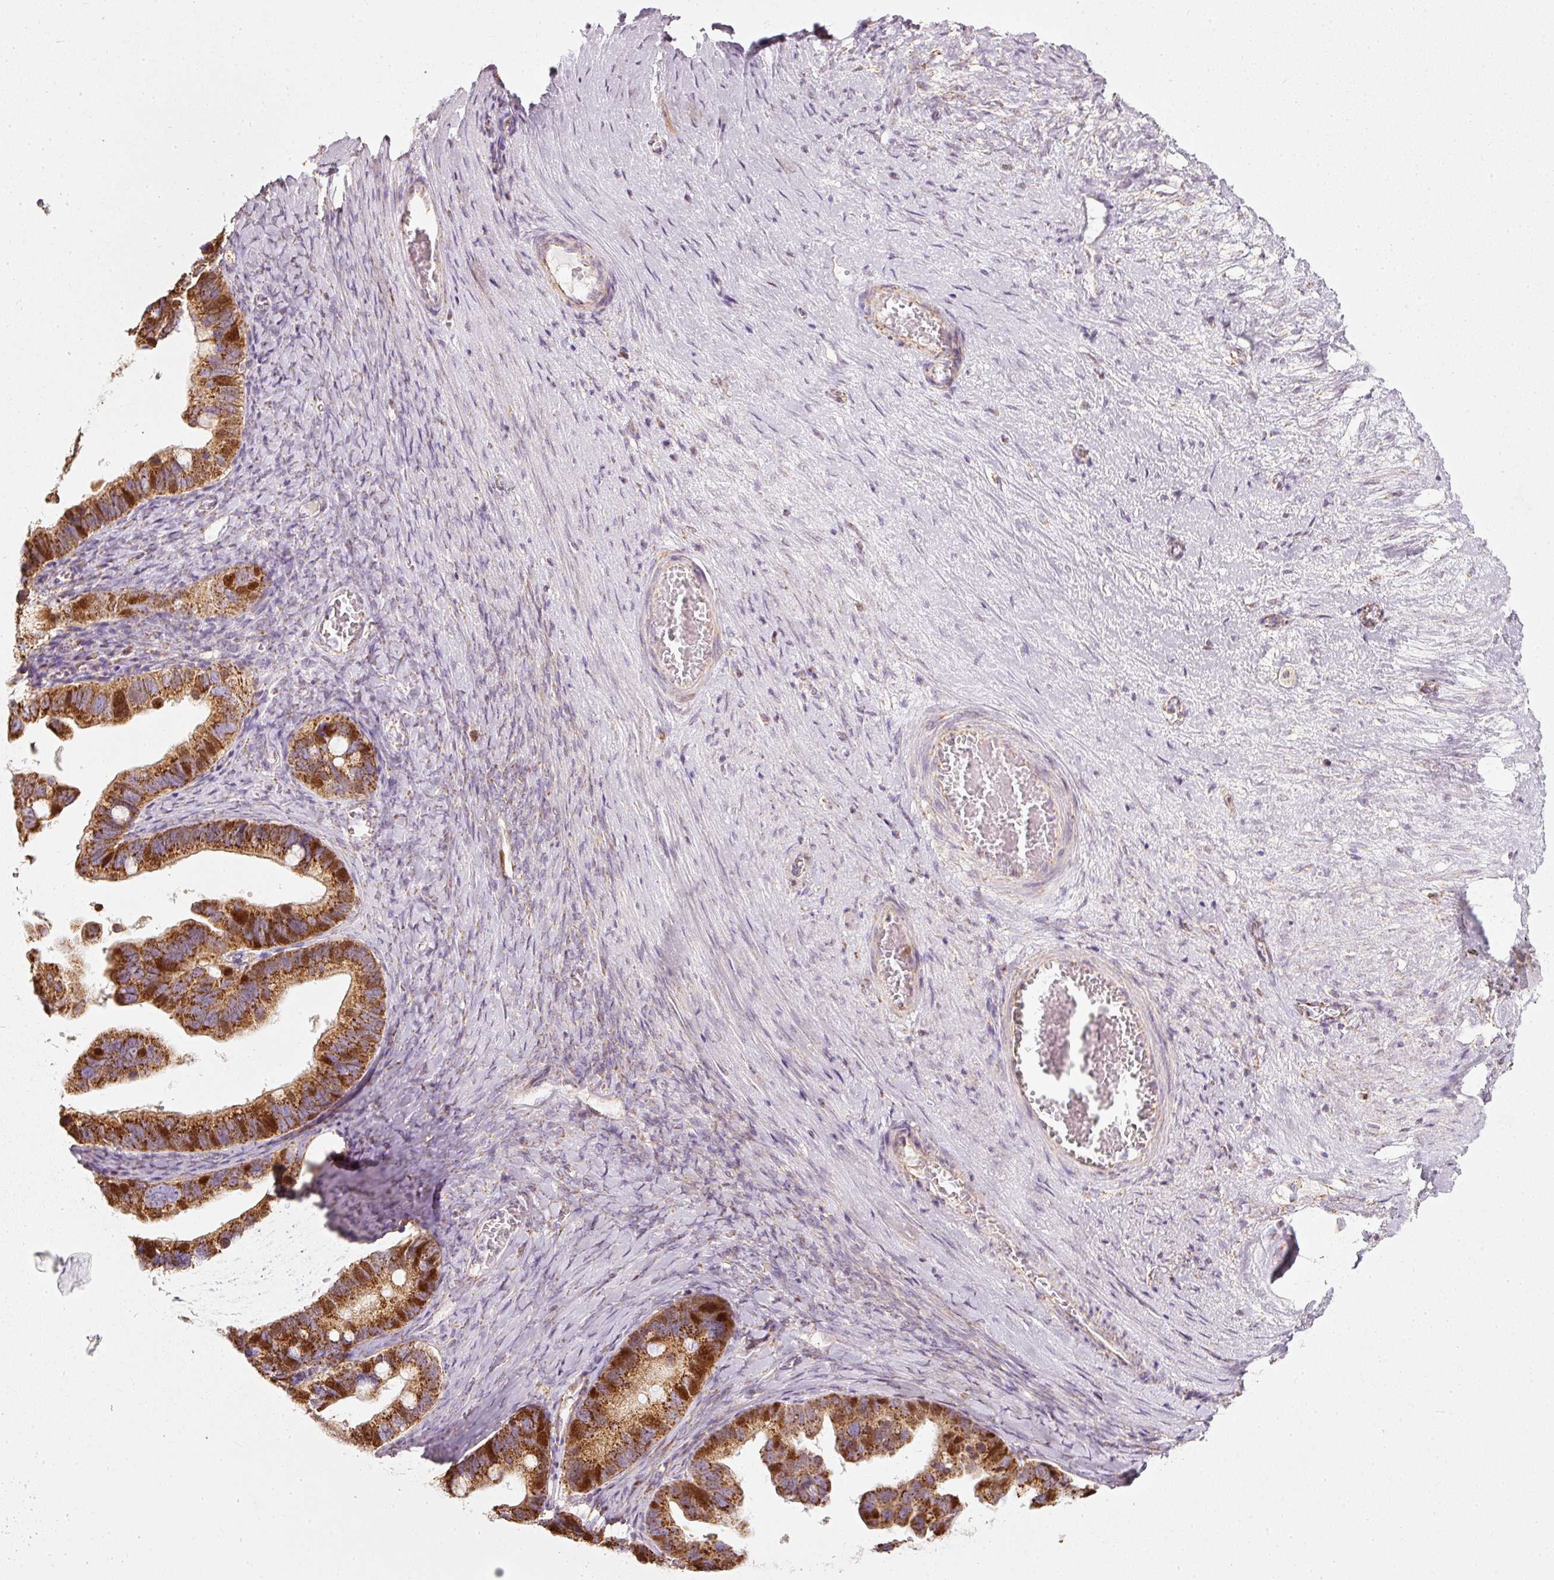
{"staining": {"intensity": "strong", "quantity": ">75%", "location": "cytoplasmic/membranous,nuclear"}, "tissue": "ovarian cancer", "cell_type": "Tumor cells", "image_type": "cancer", "snomed": [{"axis": "morphology", "description": "Cystadenocarcinoma, serous, NOS"}, {"axis": "topography", "description": "Ovary"}], "caption": "Strong cytoplasmic/membranous and nuclear positivity for a protein is seen in approximately >75% of tumor cells of ovarian cancer using IHC.", "gene": "DUT", "patient": {"sex": "female", "age": 56}}